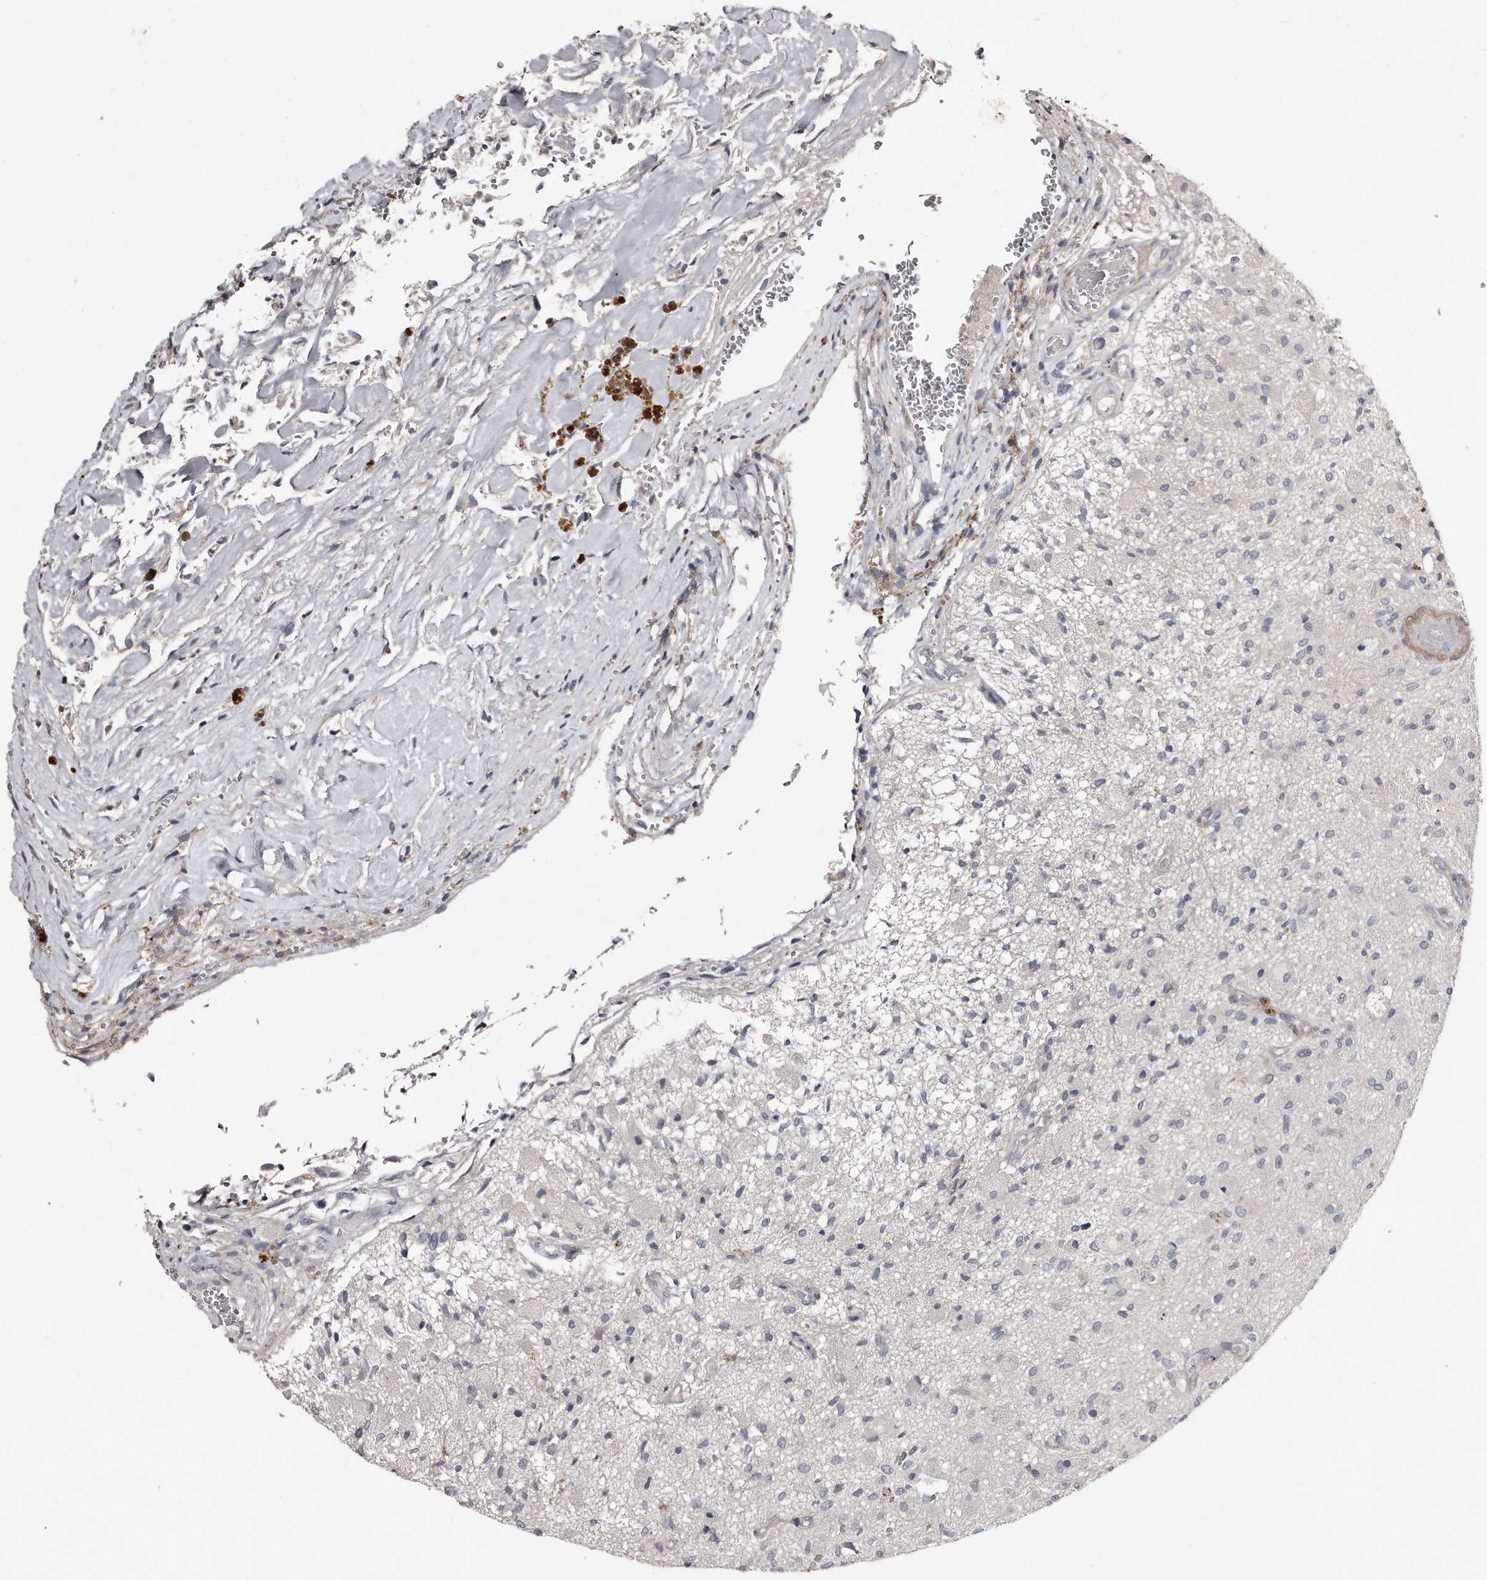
{"staining": {"intensity": "negative", "quantity": "none", "location": "none"}, "tissue": "glioma", "cell_type": "Tumor cells", "image_type": "cancer", "snomed": [{"axis": "morphology", "description": "Normal tissue, NOS"}, {"axis": "morphology", "description": "Glioma, malignant, High grade"}, {"axis": "topography", "description": "Cerebral cortex"}], "caption": "Tumor cells show no significant protein expression in high-grade glioma (malignant).", "gene": "LMOD1", "patient": {"sex": "male", "age": 77}}